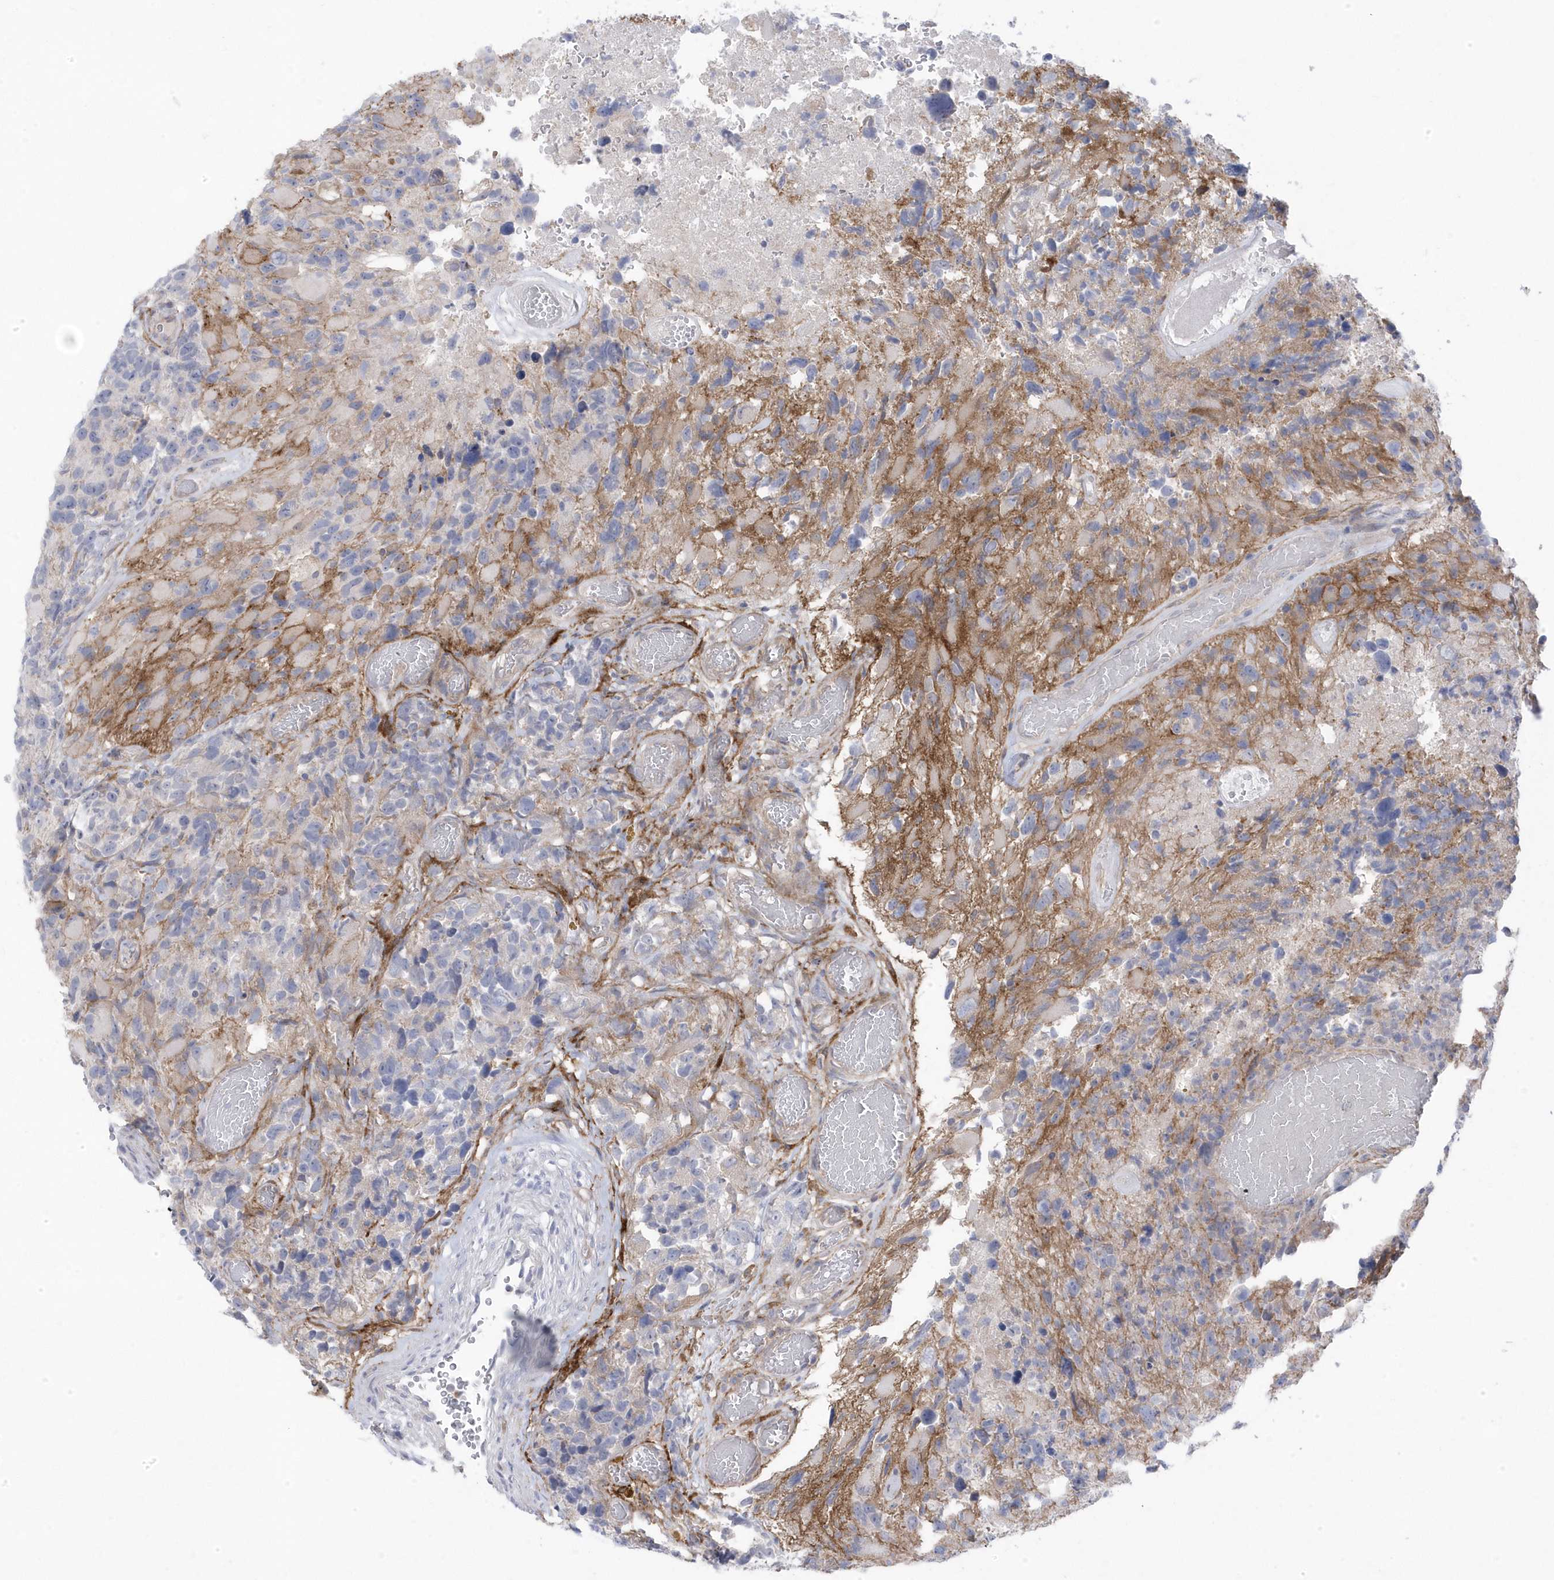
{"staining": {"intensity": "negative", "quantity": "none", "location": "none"}, "tissue": "glioma", "cell_type": "Tumor cells", "image_type": "cancer", "snomed": [{"axis": "morphology", "description": "Glioma, malignant, High grade"}, {"axis": "topography", "description": "Brain"}], "caption": "The photomicrograph shows no significant expression in tumor cells of high-grade glioma (malignant).", "gene": "ANAPC1", "patient": {"sex": "male", "age": 69}}